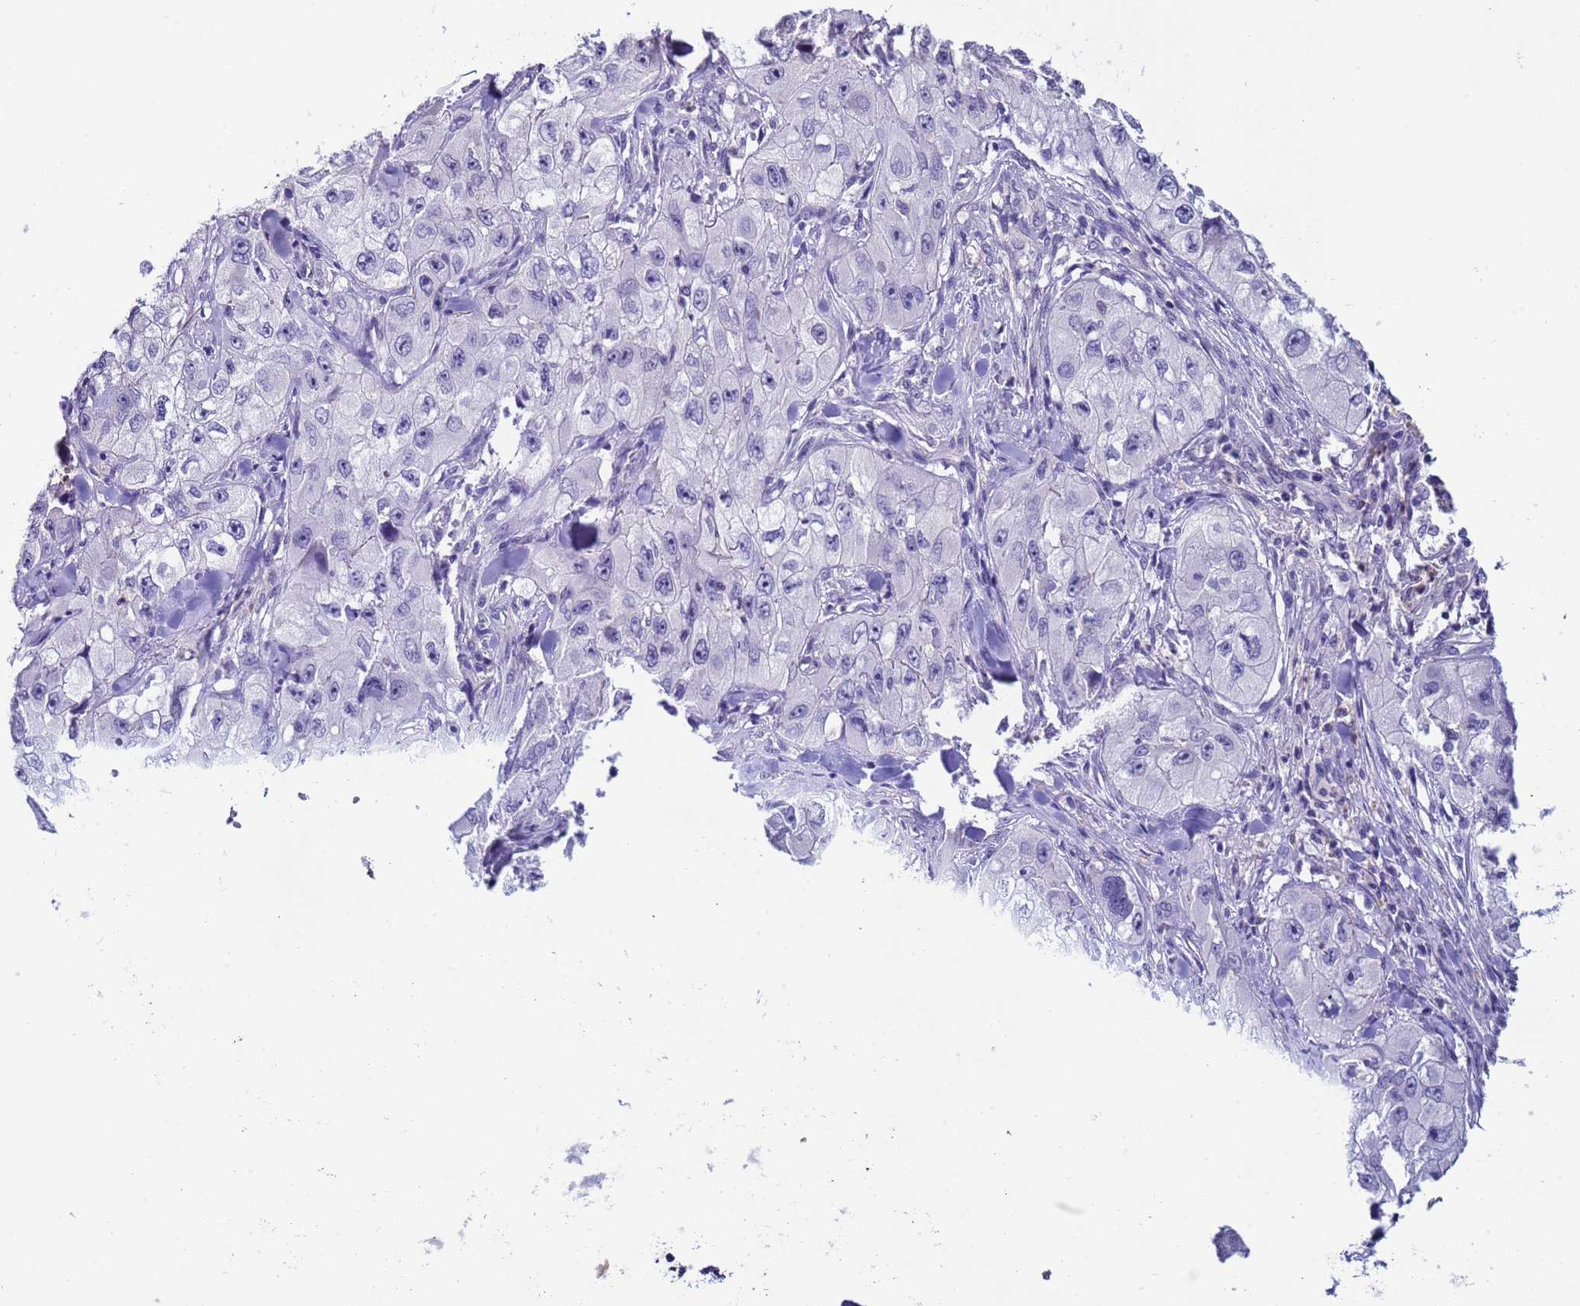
{"staining": {"intensity": "negative", "quantity": "none", "location": "none"}, "tissue": "skin cancer", "cell_type": "Tumor cells", "image_type": "cancer", "snomed": [{"axis": "morphology", "description": "Squamous cell carcinoma, NOS"}, {"axis": "topography", "description": "Skin"}, {"axis": "topography", "description": "Subcutis"}], "caption": "Immunohistochemical staining of human skin squamous cell carcinoma displays no significant positivity in tumor cells. Nuclei are stained in blue.", "gene": "ZNF248", "patient": {"sex": "male", "age": 73}}